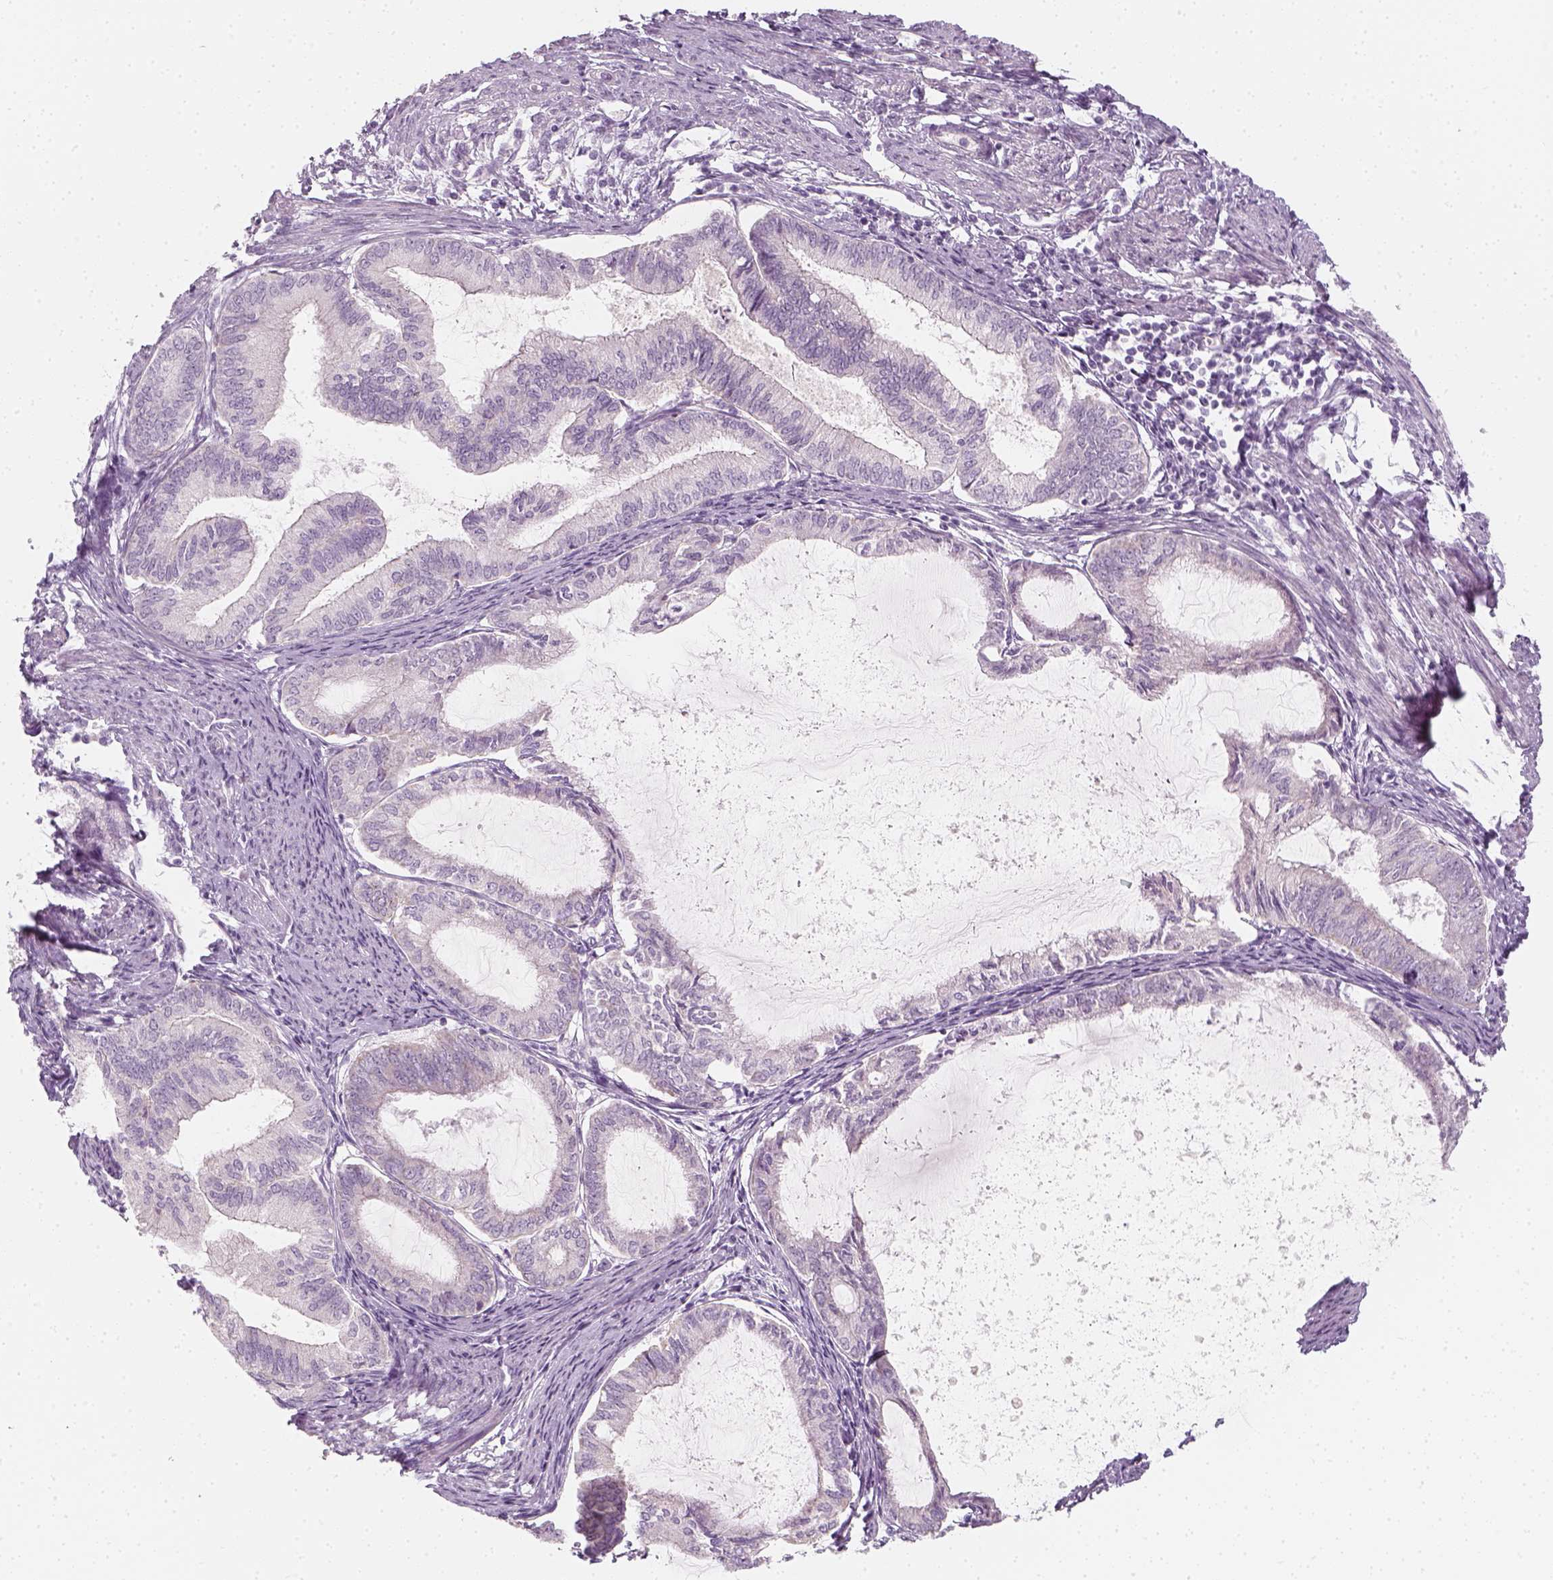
{"staining": {"intensity": "negative", "quantity": "none", "location": "none"}, "tissue": "endometrial cancer", "cell_type": "Tumor cells", "image_type": "cancer", "snomed": [{"axis": "morphology", "description": "Adenocarcinoma, NOS"}, {"axis": "topography", "description": "Endometrium"}], "caption": "Endometrial adenocarcinoma stained for a protein using immunohistochemistry (IHC) exhibits no staining tumor cells.", "gene": "PRAME", "patient": {"sex": "female", "age": 86}}